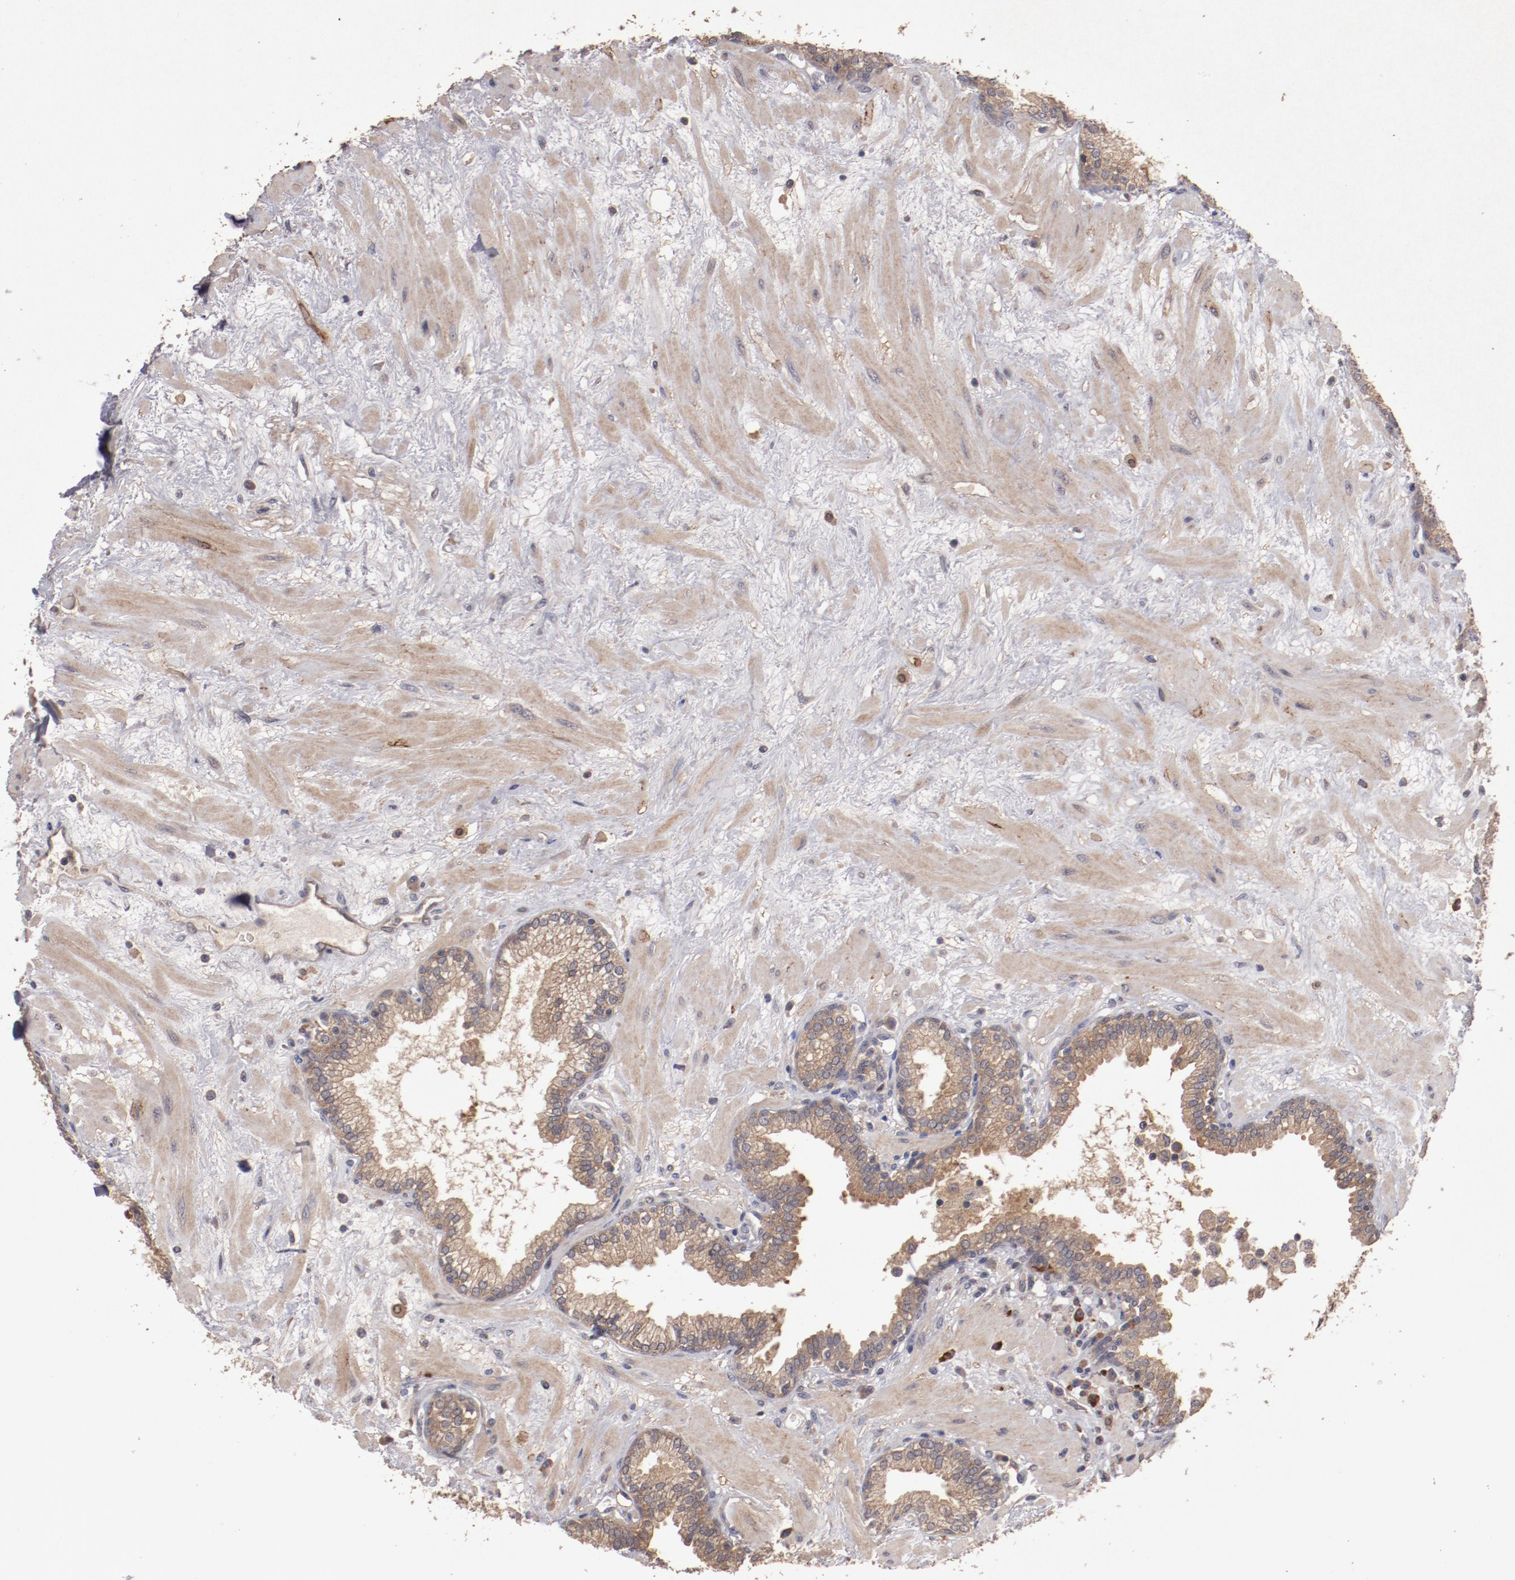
{"staining": {"intensity": "moderate", "quantity": ">75%", "location": "cytoplasmic/membranous"}, "tissue": "prostate", "cell_type": "Glandular cells", "image_type": "normal", "snomed": [{"axis": "morphology", "description": "Normal tissue, NOS"}, {"axis": "topography", "description": "Prostate"}], "caption": "Protein staining of benign prostate exhibits moderate cytoplasmic/membranous staining in about >75% of glandular cells. The staining was performed using DAB, with brown indicating positive protein expression. Nuclei are stained blue with hematoxylin.", "gene": "LRRC75B", "patient": {"sex": "male", "age": 64}}